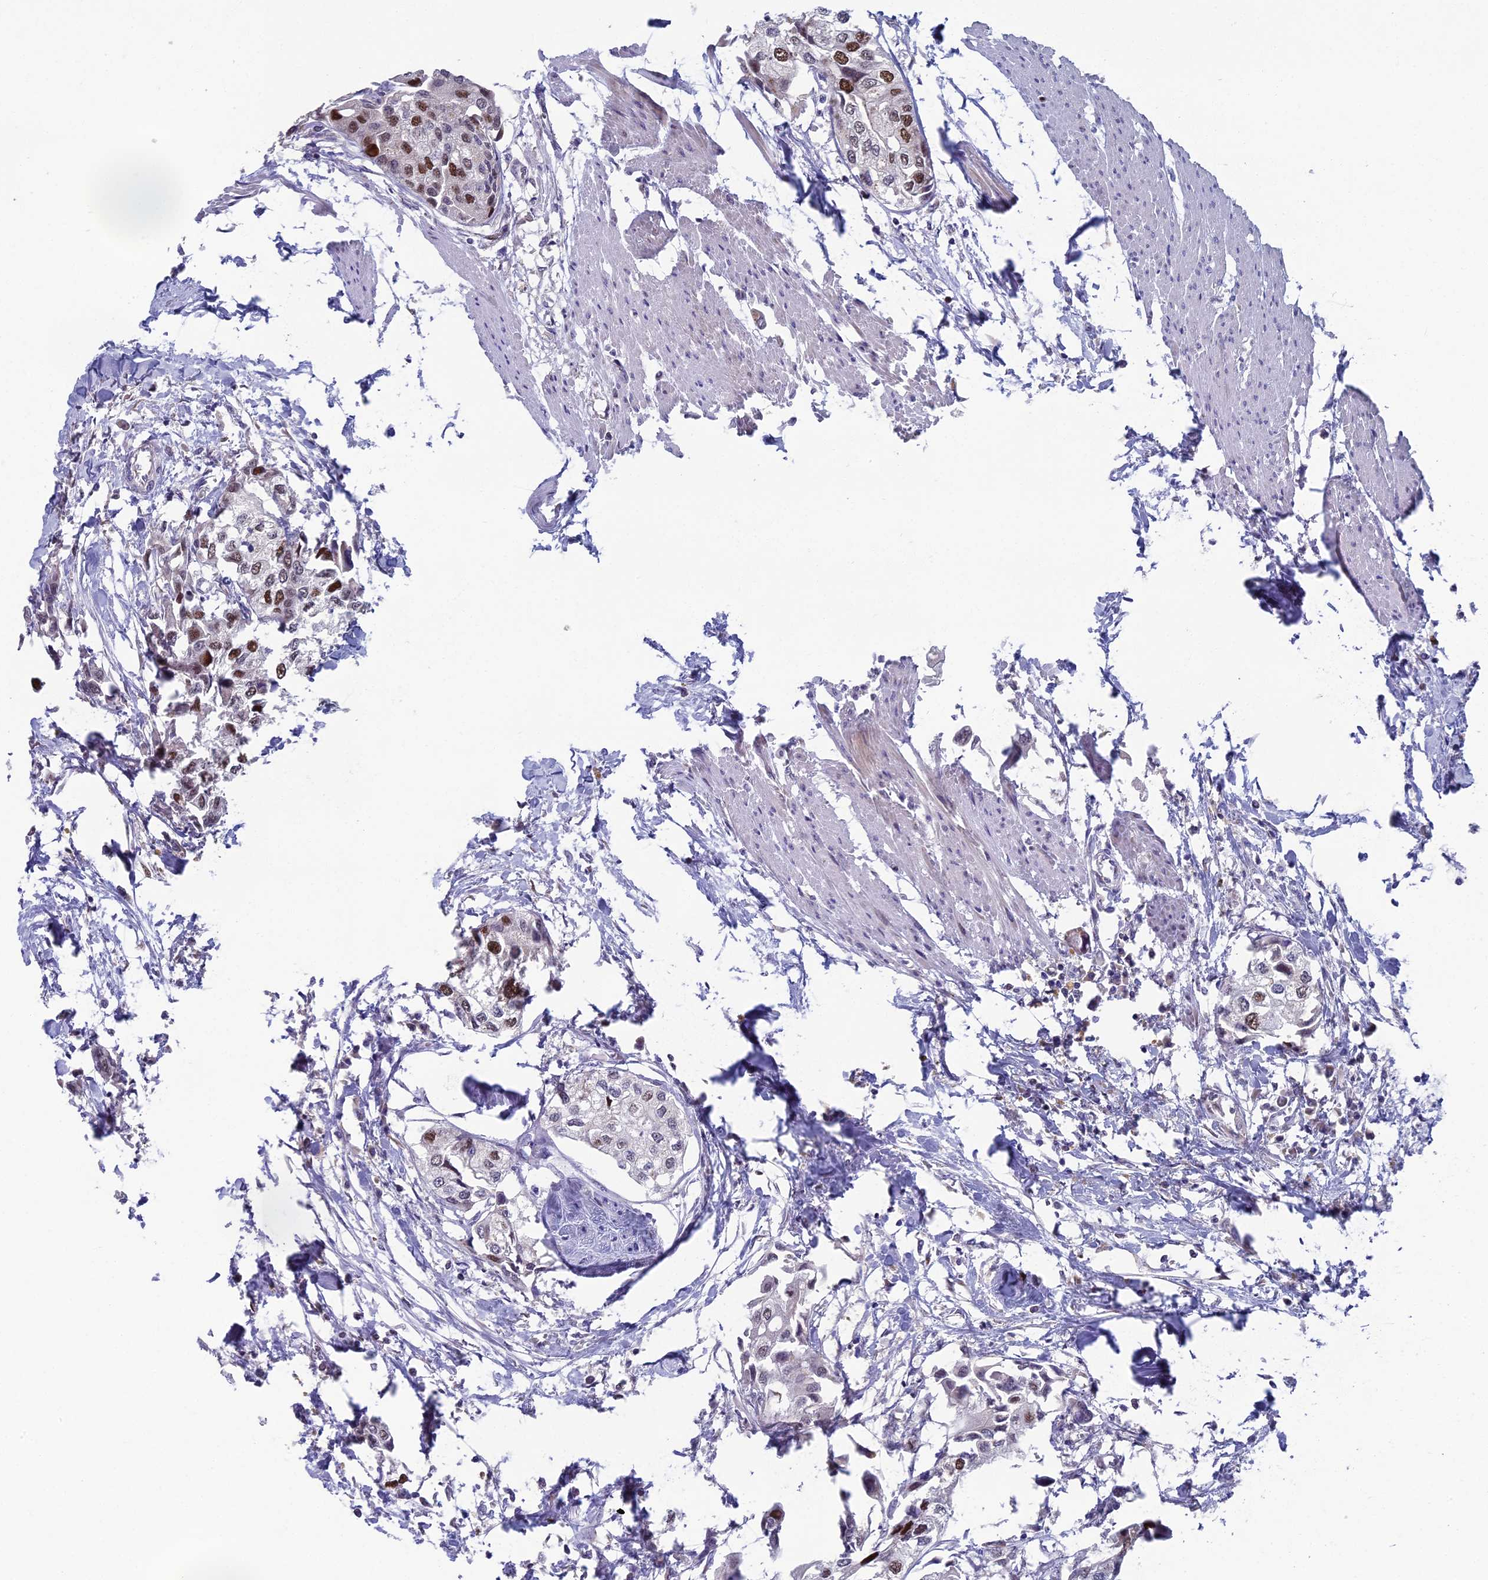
{"staining": {"intensity": "moderate", "quantity": "<25%", "location": "nuclear"}, "tissue": "urothelial cancer", "cell_type": "Tumor cells", "image_type": "cancer", "snomed": [{"axis": "morphology", "description": "Urothelial carcinoma, High grade"}, {"axis": "topography", "description": "Urinary bladder"}], "caption": "Moderate nuclear protein positivity is present in about <25% of tumor cells in high-grade urothelial carcinoma.", "gene": "LIG1", "patient": {"sex": "male", "age": 64}}